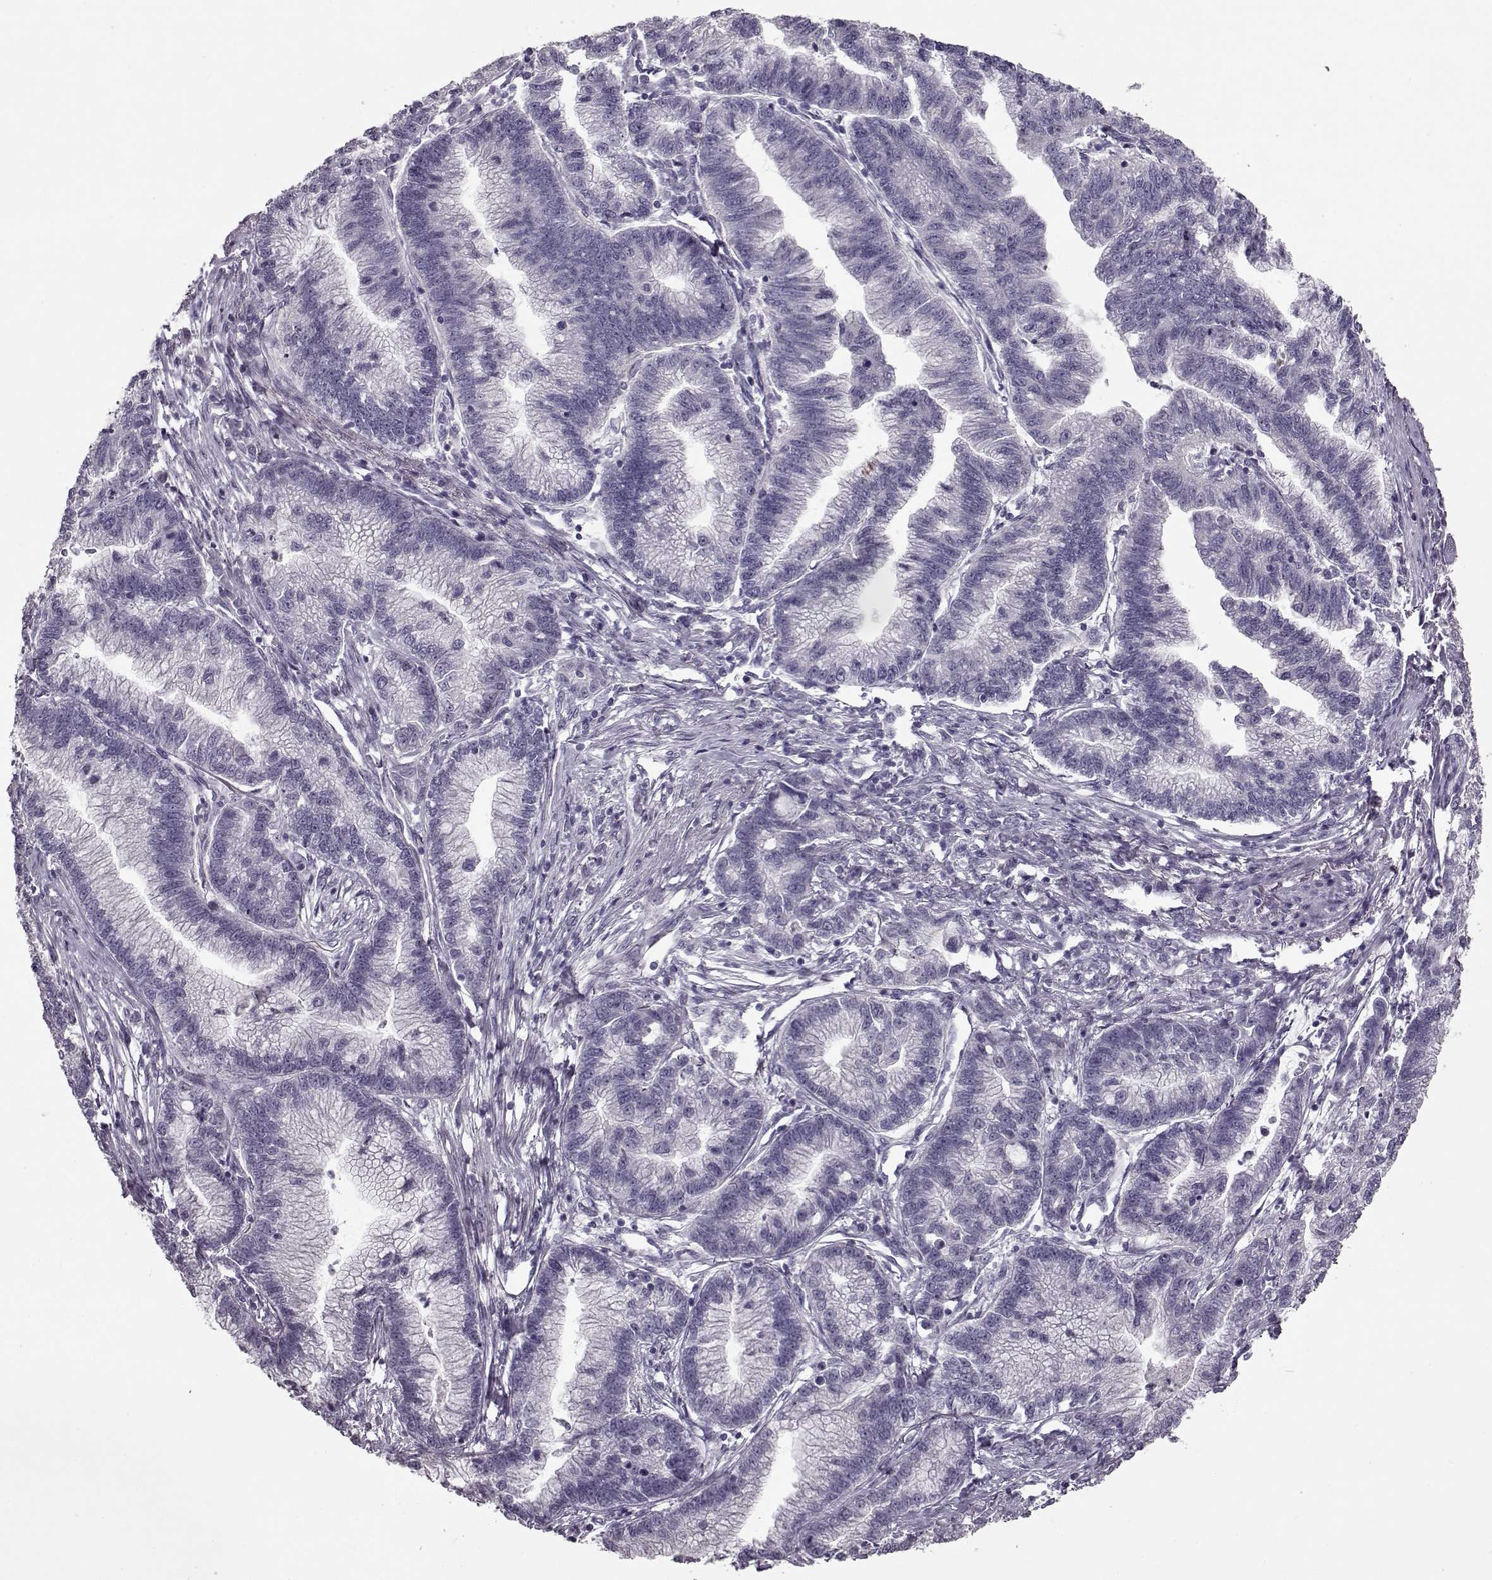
{"staining": {"intensity": "negative", "quantity": "none", "location": "none"}, "tissue": "stomach cancer", "cell_type": "Tumor cells", "image_type": "cancer", "snomed": [{"axis": "morphology", "description": "Adenocarcinoma, NOS"}, {"axis": "topography", "description": "Stomach"}], "caption": "Tumor cells show no significant expression in stomach cancer.", "gene": "FSHB", "patient": {"sex": "male", "age": 83}}